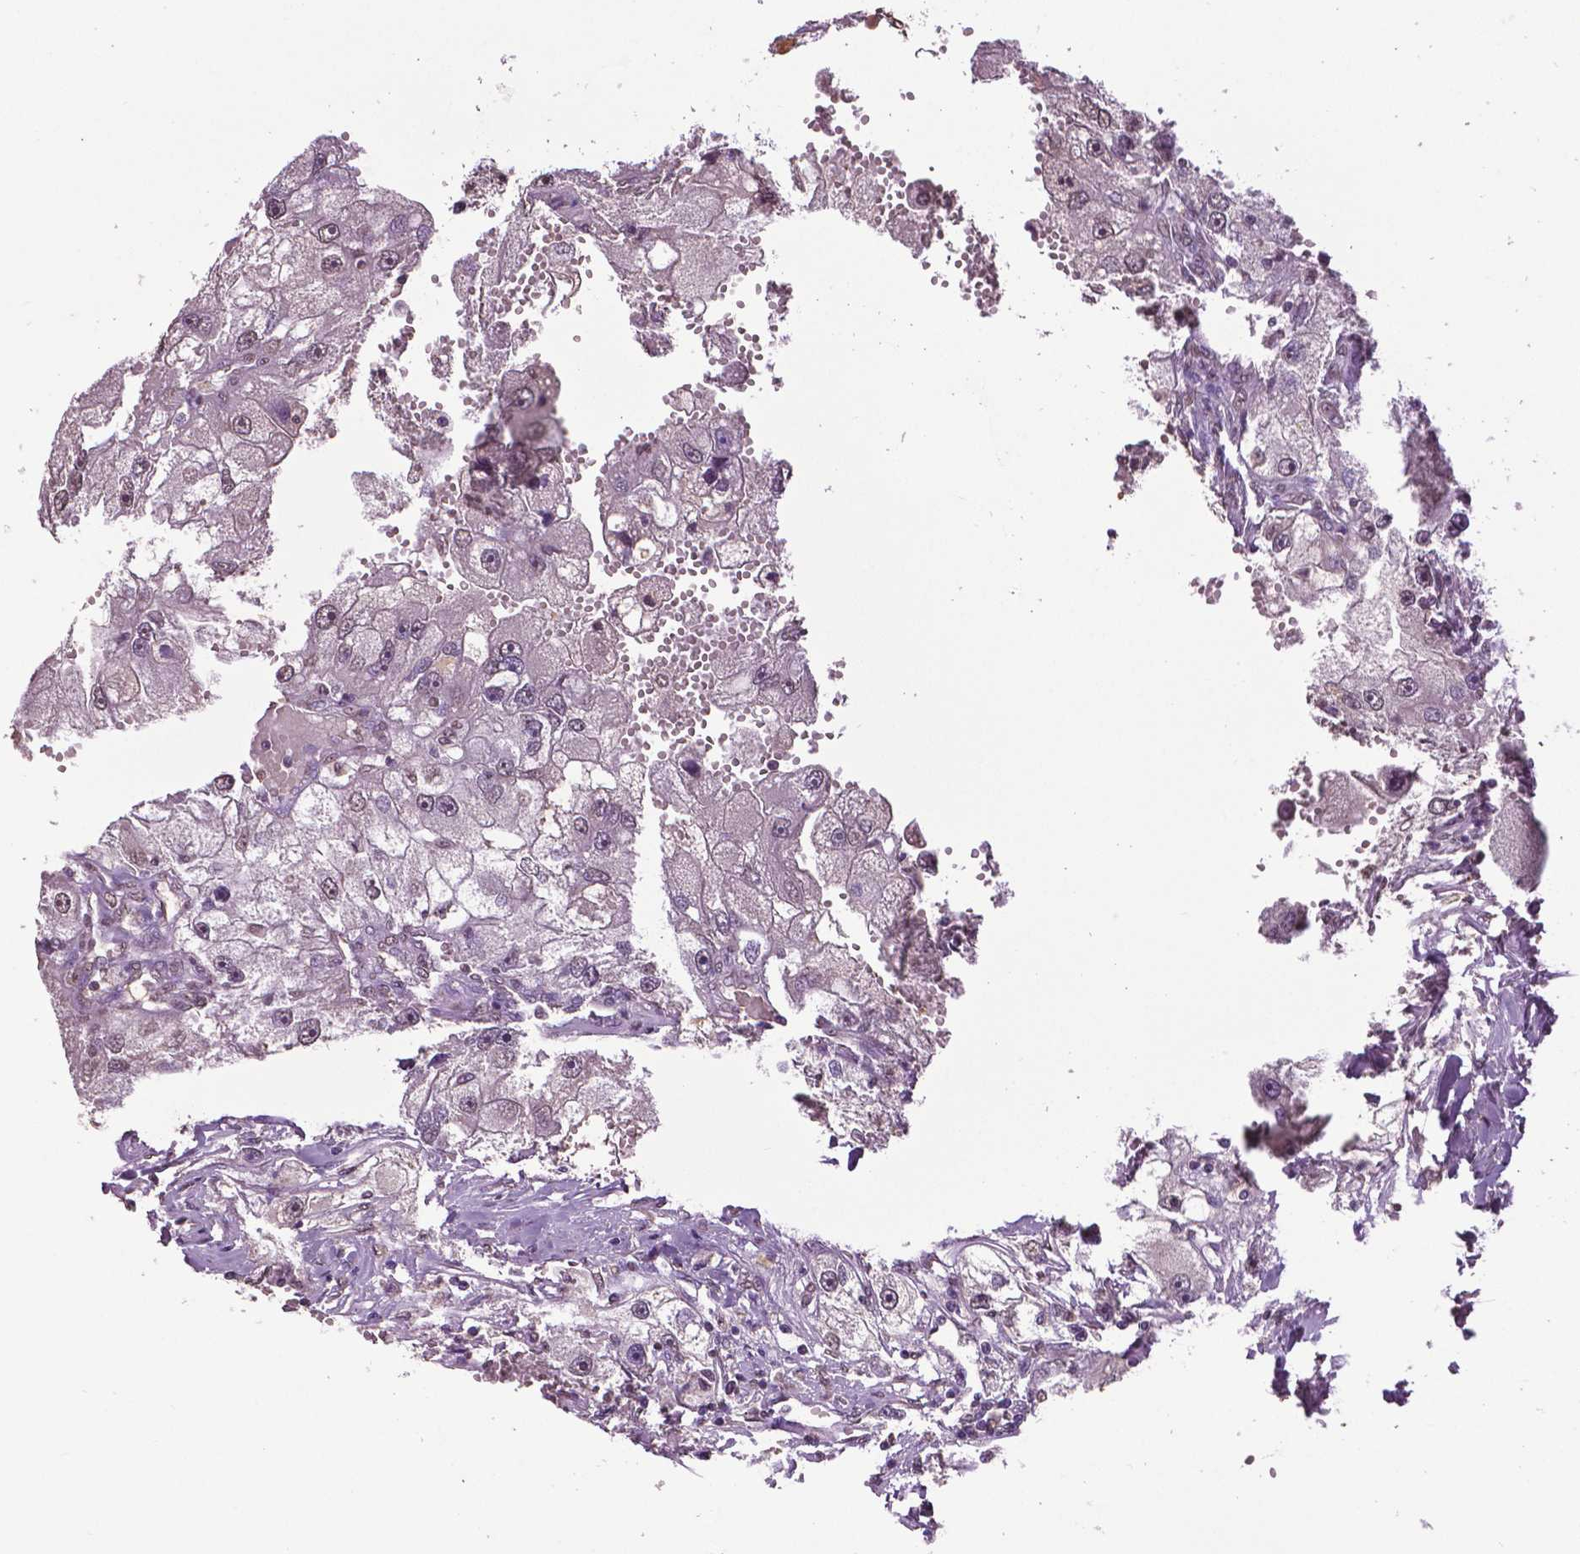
{"staining": {"intensity": "negative", "quantity": "none", "location": "none"}, "tissue": "renal cancer", "cell_type": "Tumor cells", "image_type": "cancer", "snomed": [{"axis": "morphology", "description": "Adenocarcinoma, NOS"}, {"axis": "topography", "description": "Kidney"}], "caption": "A high-resolution image shows immunohistochemistry (IHC) staining of renal cancer (adenocarcinoma), which displays no significant positivity in tumor cells.", "gene": "RUNX3", "patient": {"sex": "male", "age": 63}}